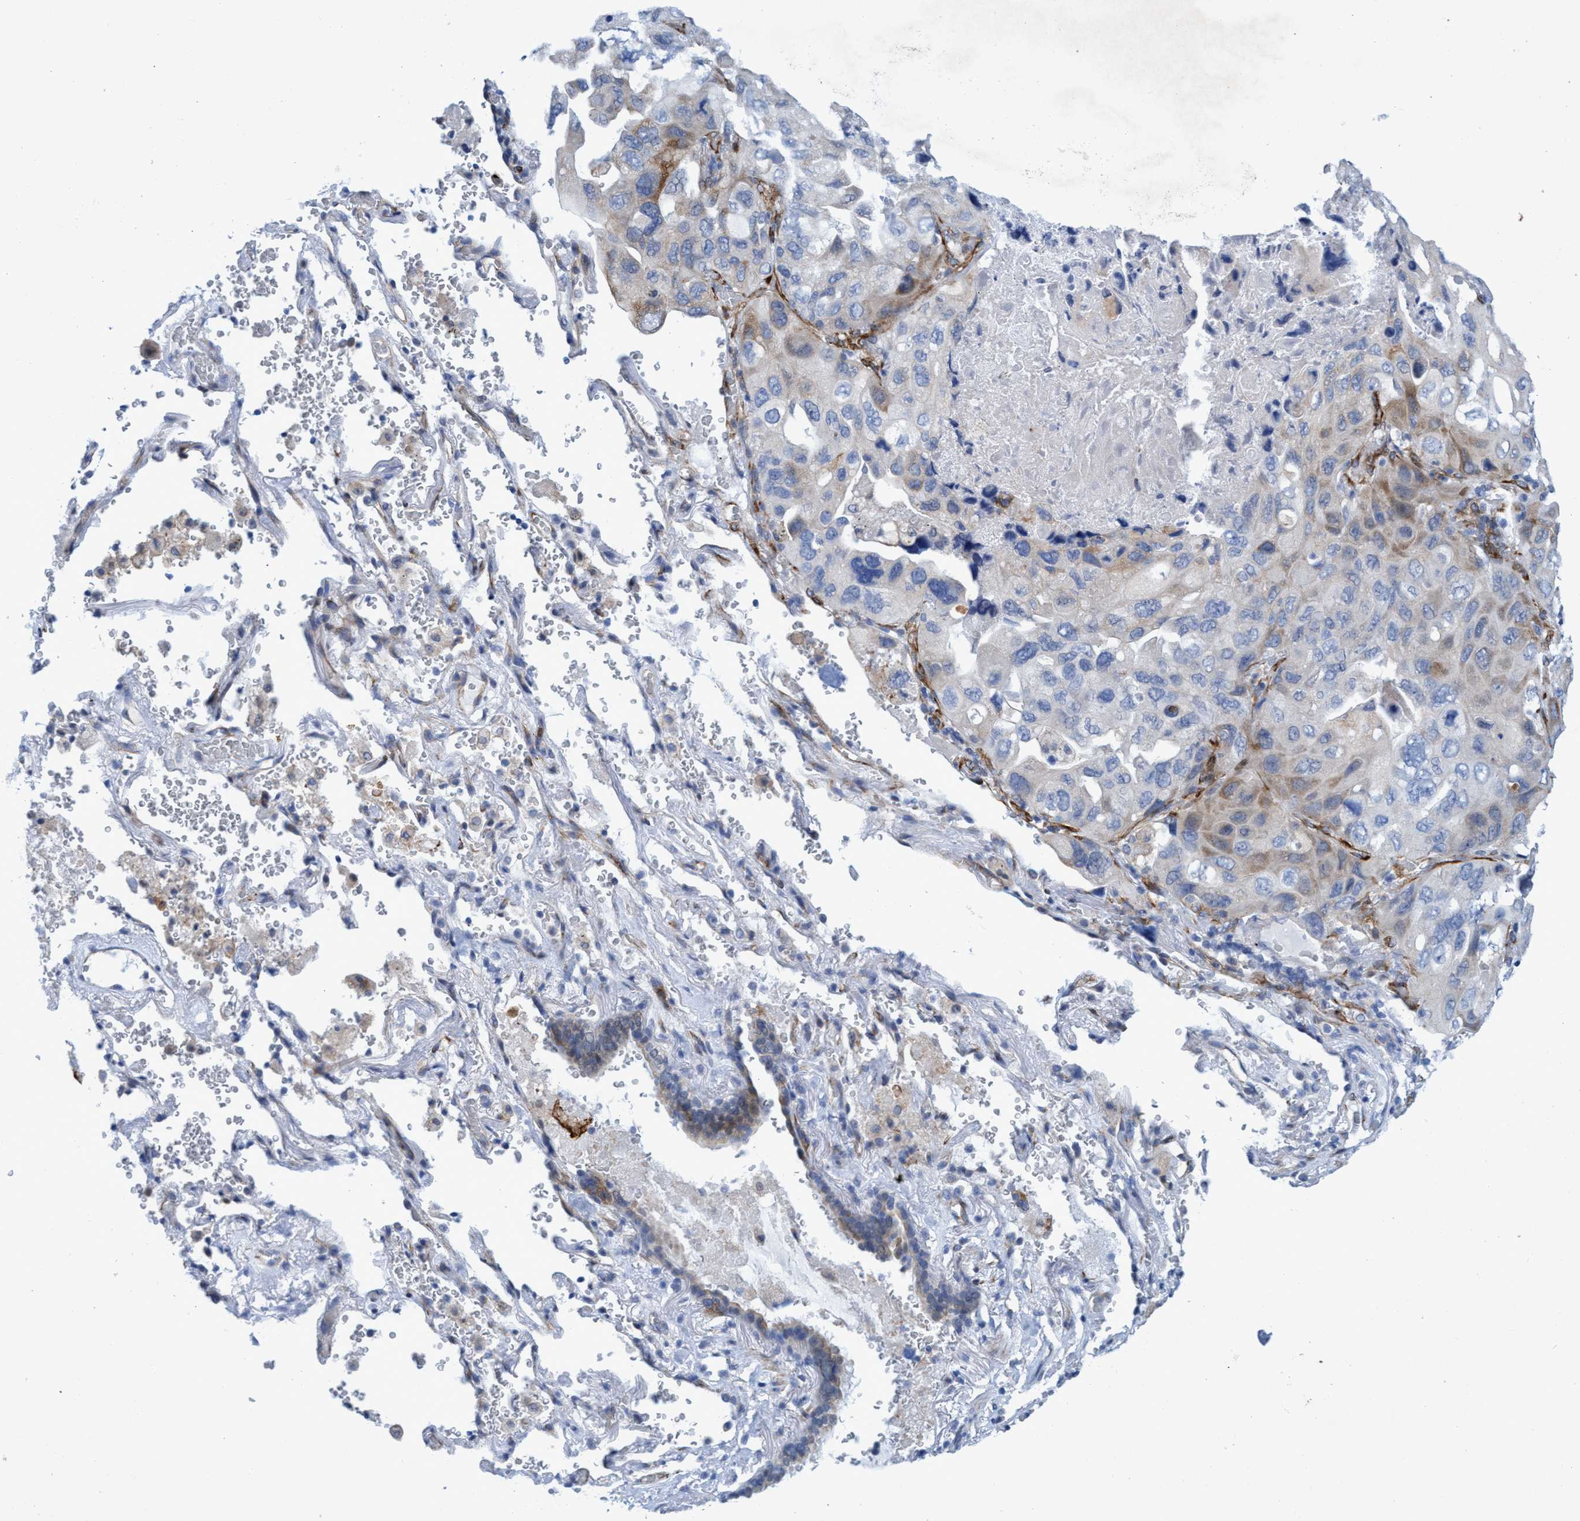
{"staining": {"intensity": "negative", "quantity": "none", "location": "none"}, "tissue": "lung cancer", "cell_type": "Tumor cells", "image_type": "cancer", "snomed": [{"axis": "morphology", "description": "Squamous cell carcinoma, NOS"}, {"axis": "topography", "description": "Lung"}], "caption": "IHC micrograph of neoplastic tissue: lung squamous cell carcinoma stained with DAB (3,3'-diaminobenzidine) exhibits no significant protein positivity in tumor cells. (DAB (3,3'-diaminobenzidine) IHC, high magnification).", "gene": "SLC43A2", "patient": {"sex": "female", "age": 73}}